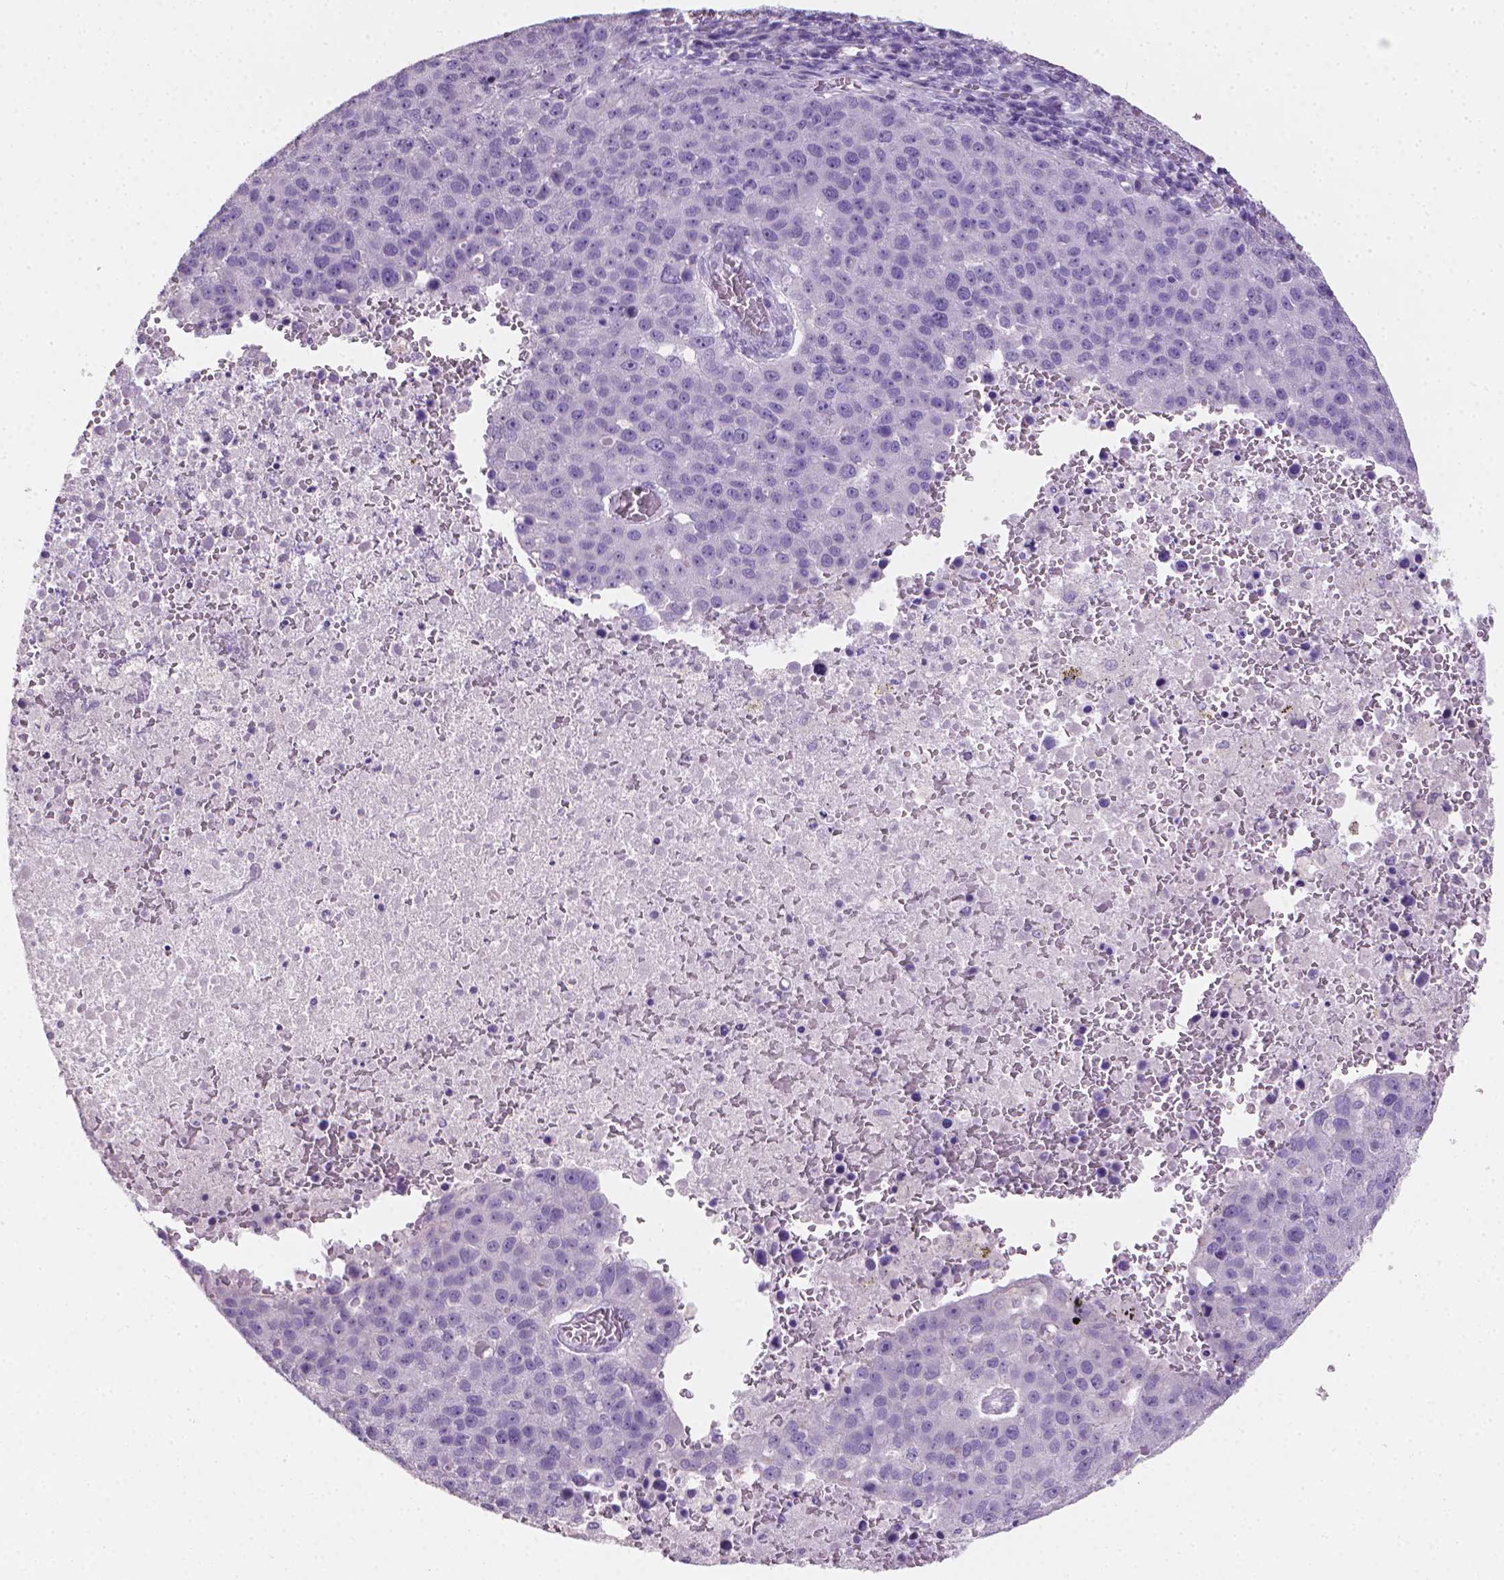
{"staining": {"intensity": "negative", "quantity": "none", "location": "none"}, "tissue": "pancreatic cancer", "cell_type": "Tumor cells", "image_type": "cancer", "snomed": [{"axis": "morphology", "description": "Adenocarcinoma, NOS"}, {"axis": "topography", "description": "Pancreas"}], "caption": "DAB immunohistochemical staining of human adenocarcinoma (pancreatic) displays no significant positivity in tumor cells.", "gene": "TNNI2", "patient": {"sex": "female", "age": 61}}